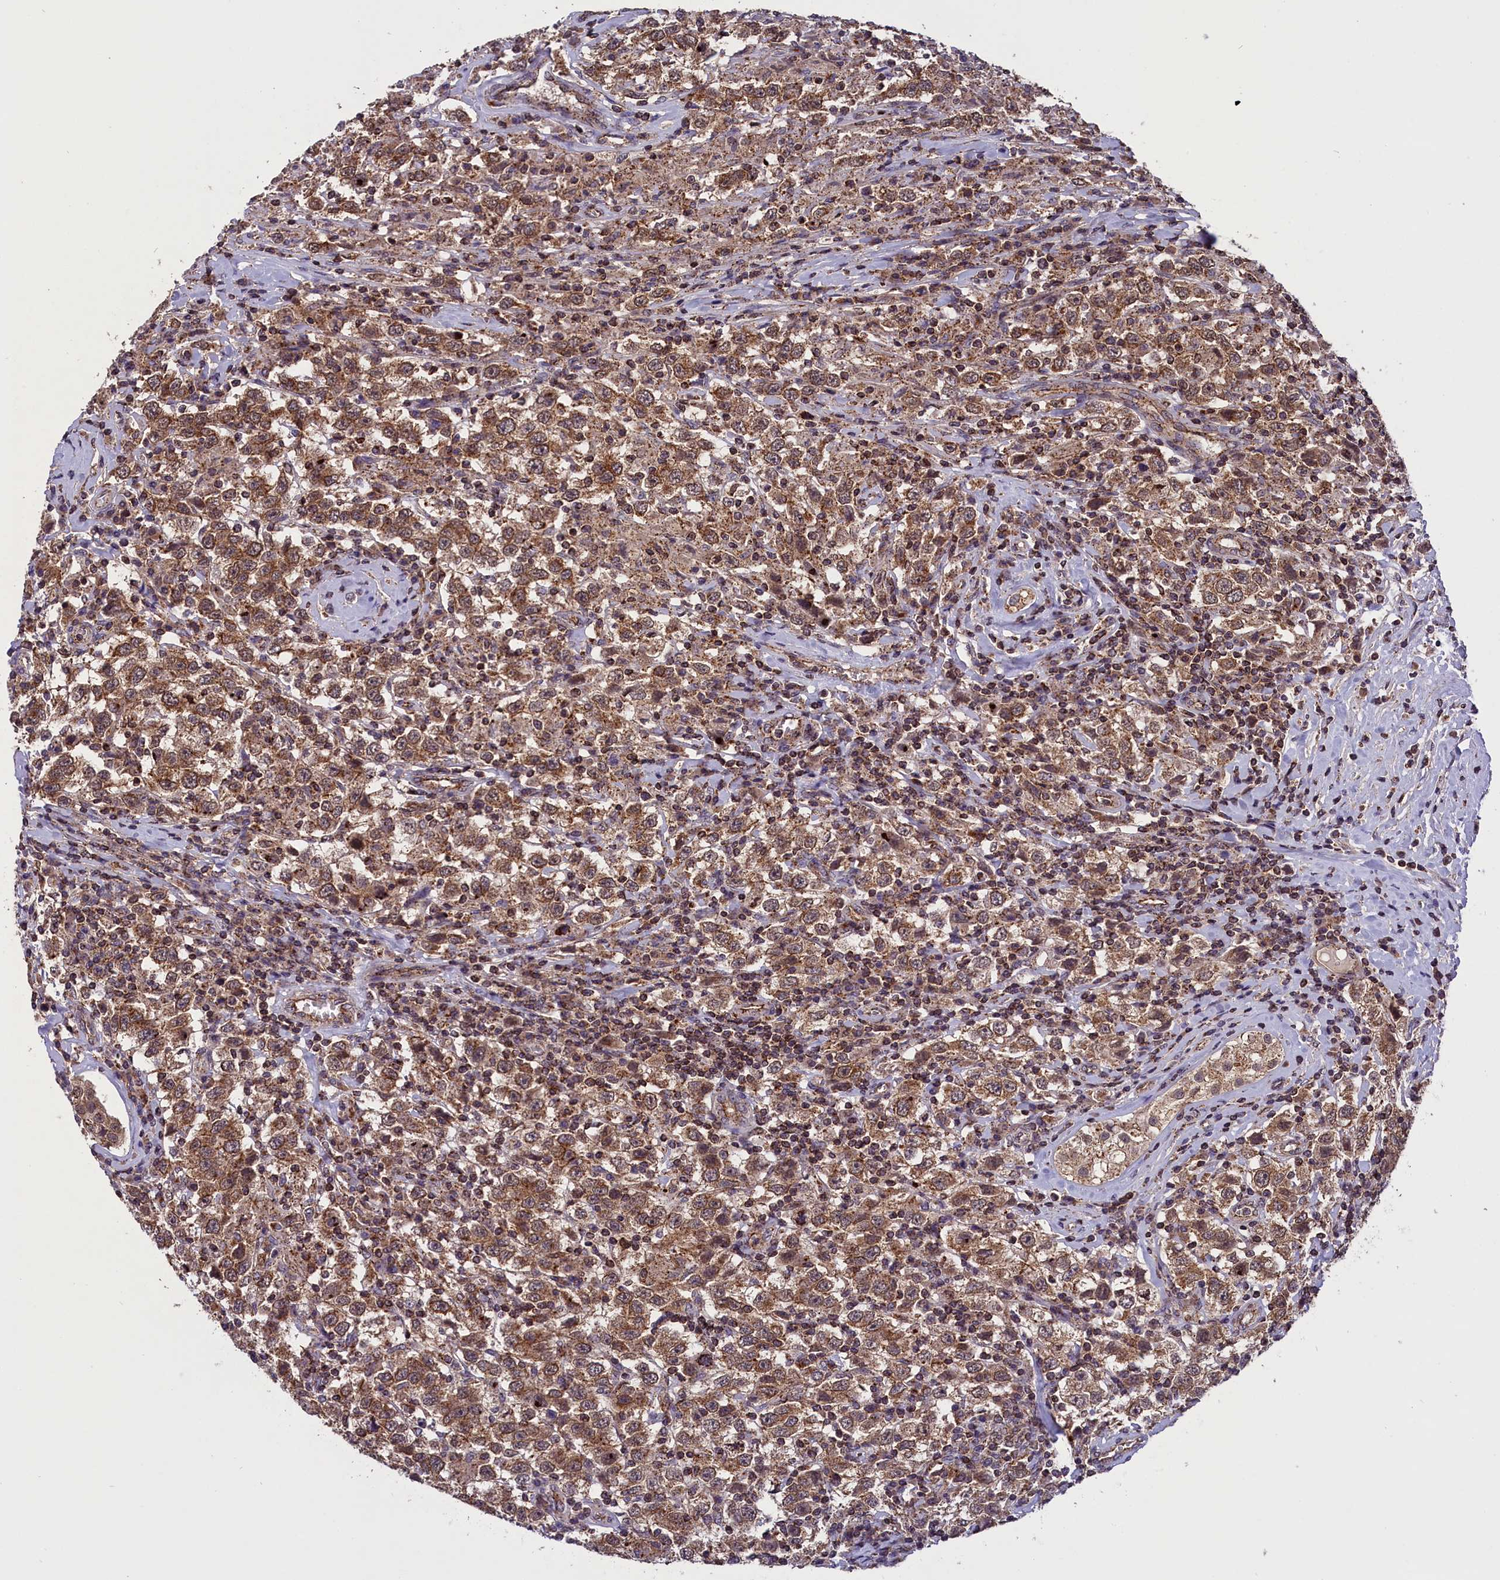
{"staining": {"intensity": "moderate", "quantity": ">75%", "location": "cytoplasmic/membranous"}, "tissue": "testis cancer", "cell_type": "Tumor cells", "image_type": "cancer", "snomed": [{"axis": "morphology", "description": "Seminoma, NOS"}, {"axis": "topography", "description": "Testis"}], "caption": "IHC of human testis cancer (seminoma) displays medium levels of moderate cytoplasmic/membranous expression in about >75% of tumor cells.", "gene": "IST1", "patient": {"sex": "male", "age": 41}}